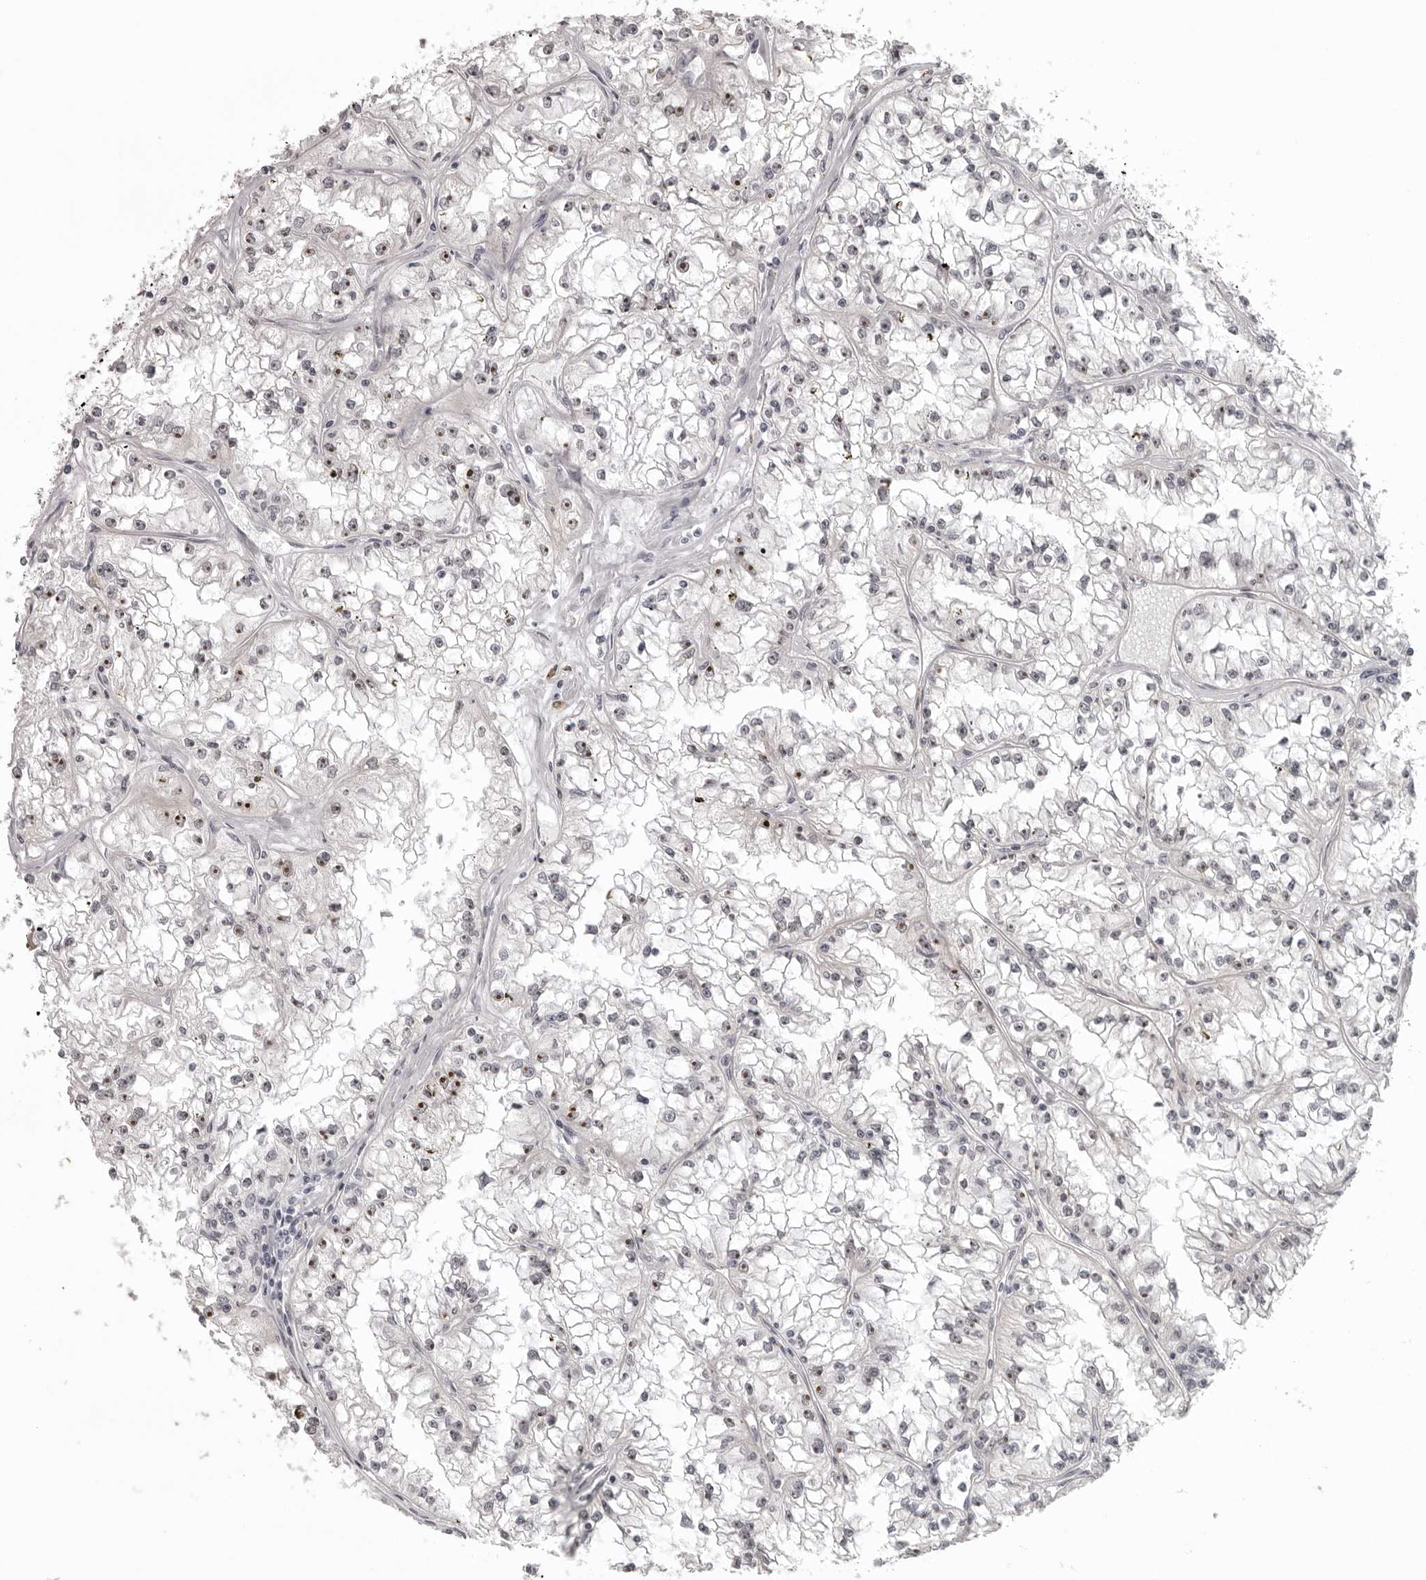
{"staining": {"intensity": "strong", "quantity": "25%-75%", "location": "nuclear"}, "tissue": "renal cancer", "cell_type": "Tumor cells", "image_type": "cancer", "snomed": [{"axis": "morphology", "description": "Adenocarcinoma, NOS"}, {"axis": "topography", "description": "Kidney"}], "caption": "Immunohistochemistry (IHC) of human renal cancer displays high levels of strong nuclear staining in about 25%-75% of tumor cells.", "gene": "HELZ", "patient": {"sex": "male", "age": 56}}